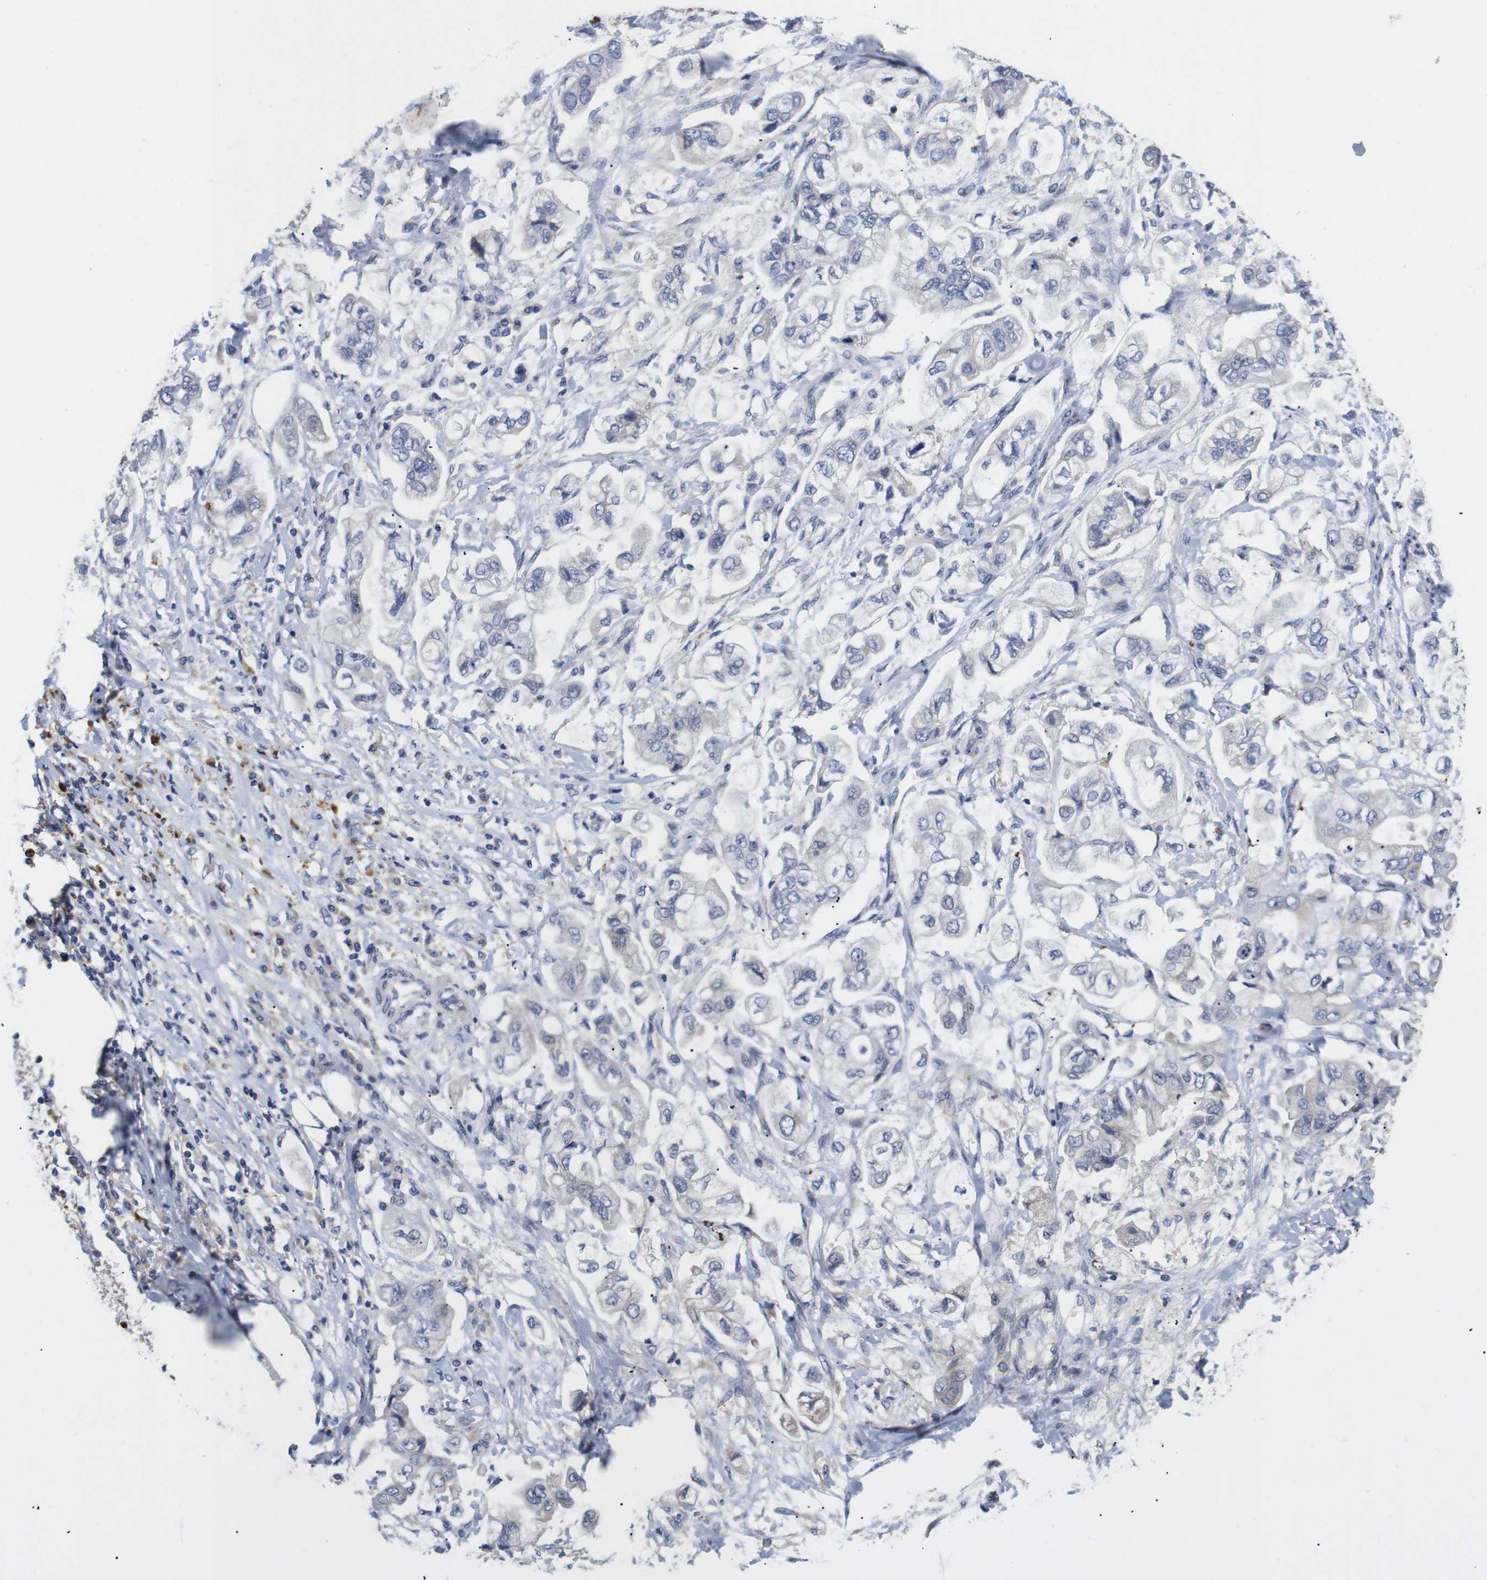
{"staining": {"intensity": "negative", "quantity": "none", "location": "none"}, "tissue": "stomach cancer", "cell_type": "Tumor cells", "image_type": "cancer", "snomed": [{"axis": "morphology", "description": "Adenocarcinoma, NOS"}, {"axis": "topography", "description": "Stomach"}], "caption": "An immunohistochemistry (IHC) histopathology image of stomach adenocarcinoma is shown. There is no staining in tumor cells of stomach adenocarcinoma. (DAB immunohistochemistry (IHC) visualized using brightfield microscopy, high magnification).", "gene": "SPRY3", "patient": {"sex": "male", "age": 62}}